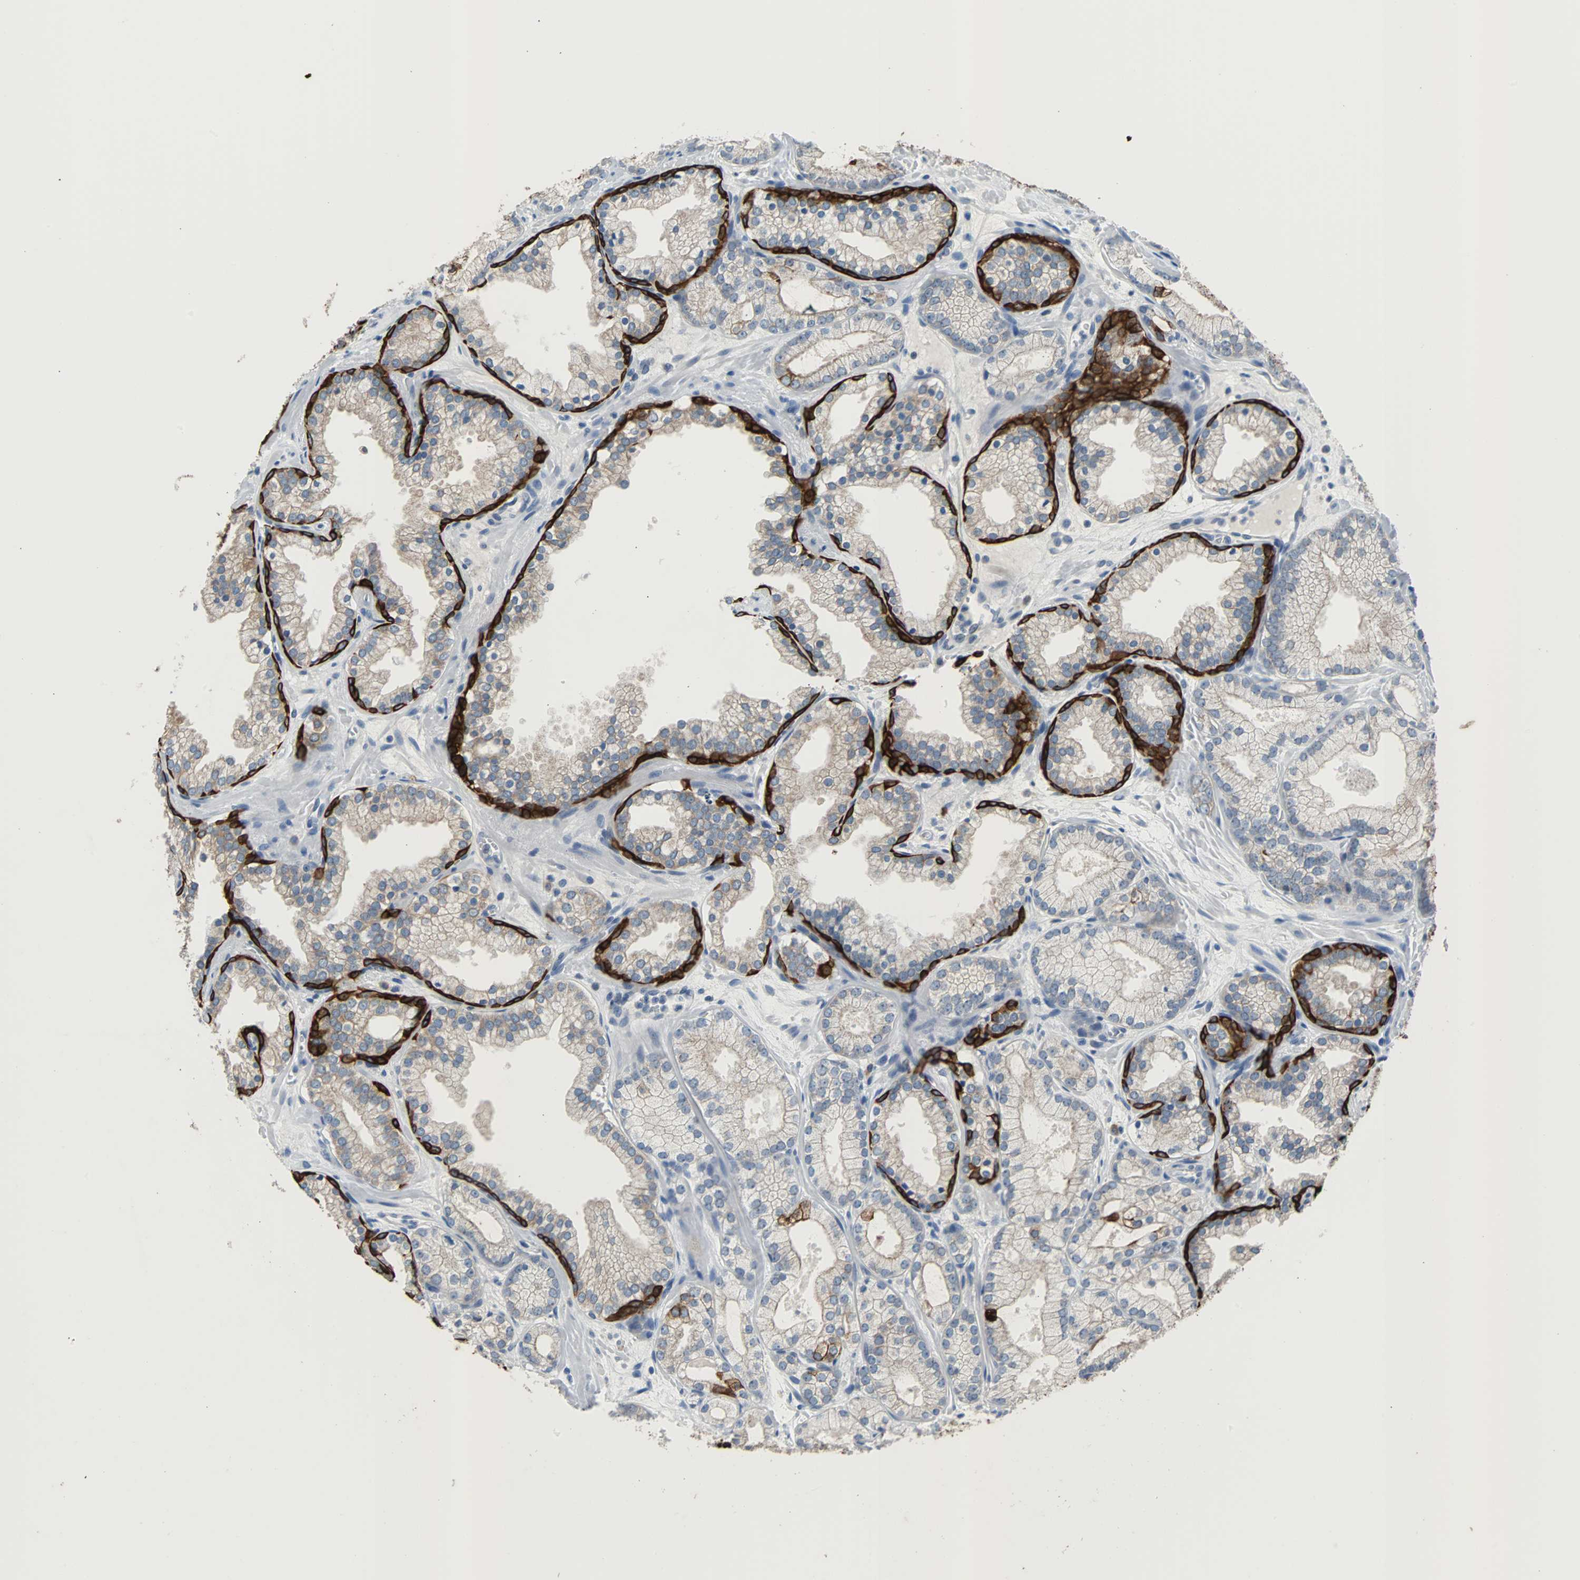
{"staining": {"intensity": "weak", "quantity": ">75%", "location": "cytoplasmic/membranous"}, "tissue": "prostate cancer", "cell_type": "Tumor cells", "image_type": "cancer", "snomed": [{"axis": "morphology", "description": "Adenocarcinoma, Low grade"}, {"axis": "topography", "description": "Prostate"}], "caption": "The histopathology image demonstrates a brown stain indicating the presence of a protein in the cytoplasmic/membranous of tumor cells in prostate adenocarcinoma (low-grade).", "gene": "KRT7", "patient": {"sex": "male", "age": 57}}